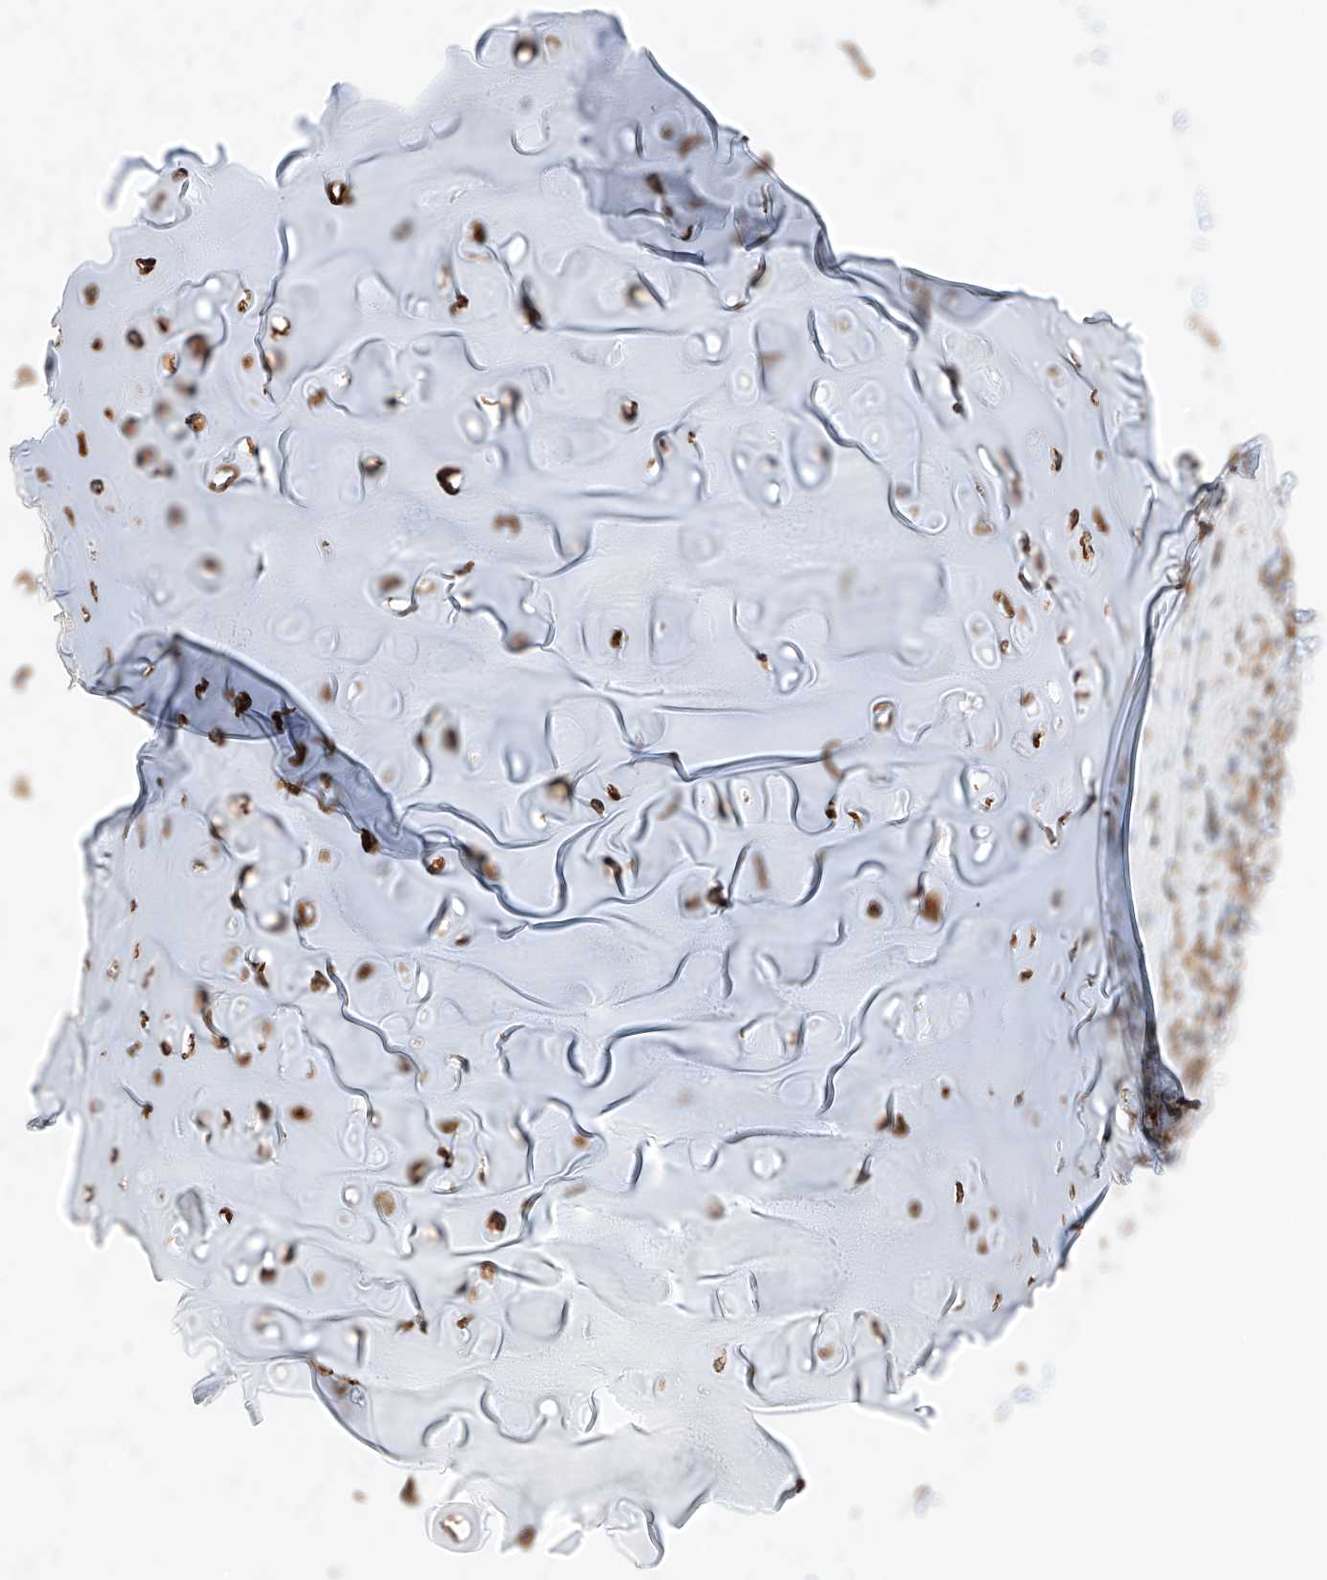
{"staining": {"intensity": "moderate", "quantity": ">75%", "location": "cytoplasmic/membranous,nuclear"}, "tissue": "soft tissue", "cell_type": "Chondrocytes", "image_type": "normal", "snomed": [{"axis": "morphology", "description": "Normal tissue, NOS"}, {"axis": "morphology", "description": "Basal cell carcinoma"}, {"axis": "topography", "description": "Cartilage tissue"}, {"axis": "topography", "description": "Nasopharynx"}, {"axis": "topography", "description": "Oral tissue"}], "caption": "High-power microscopy captured an immunohistochemistry (IHC) image of unremarkable soft tissue, revealing moderate cytoplasmic/membranous,nuclear staining in about >75% of chondrocytes.", "gene": "NDUFV3", "patient": {"sex": "female", "age": 77}}